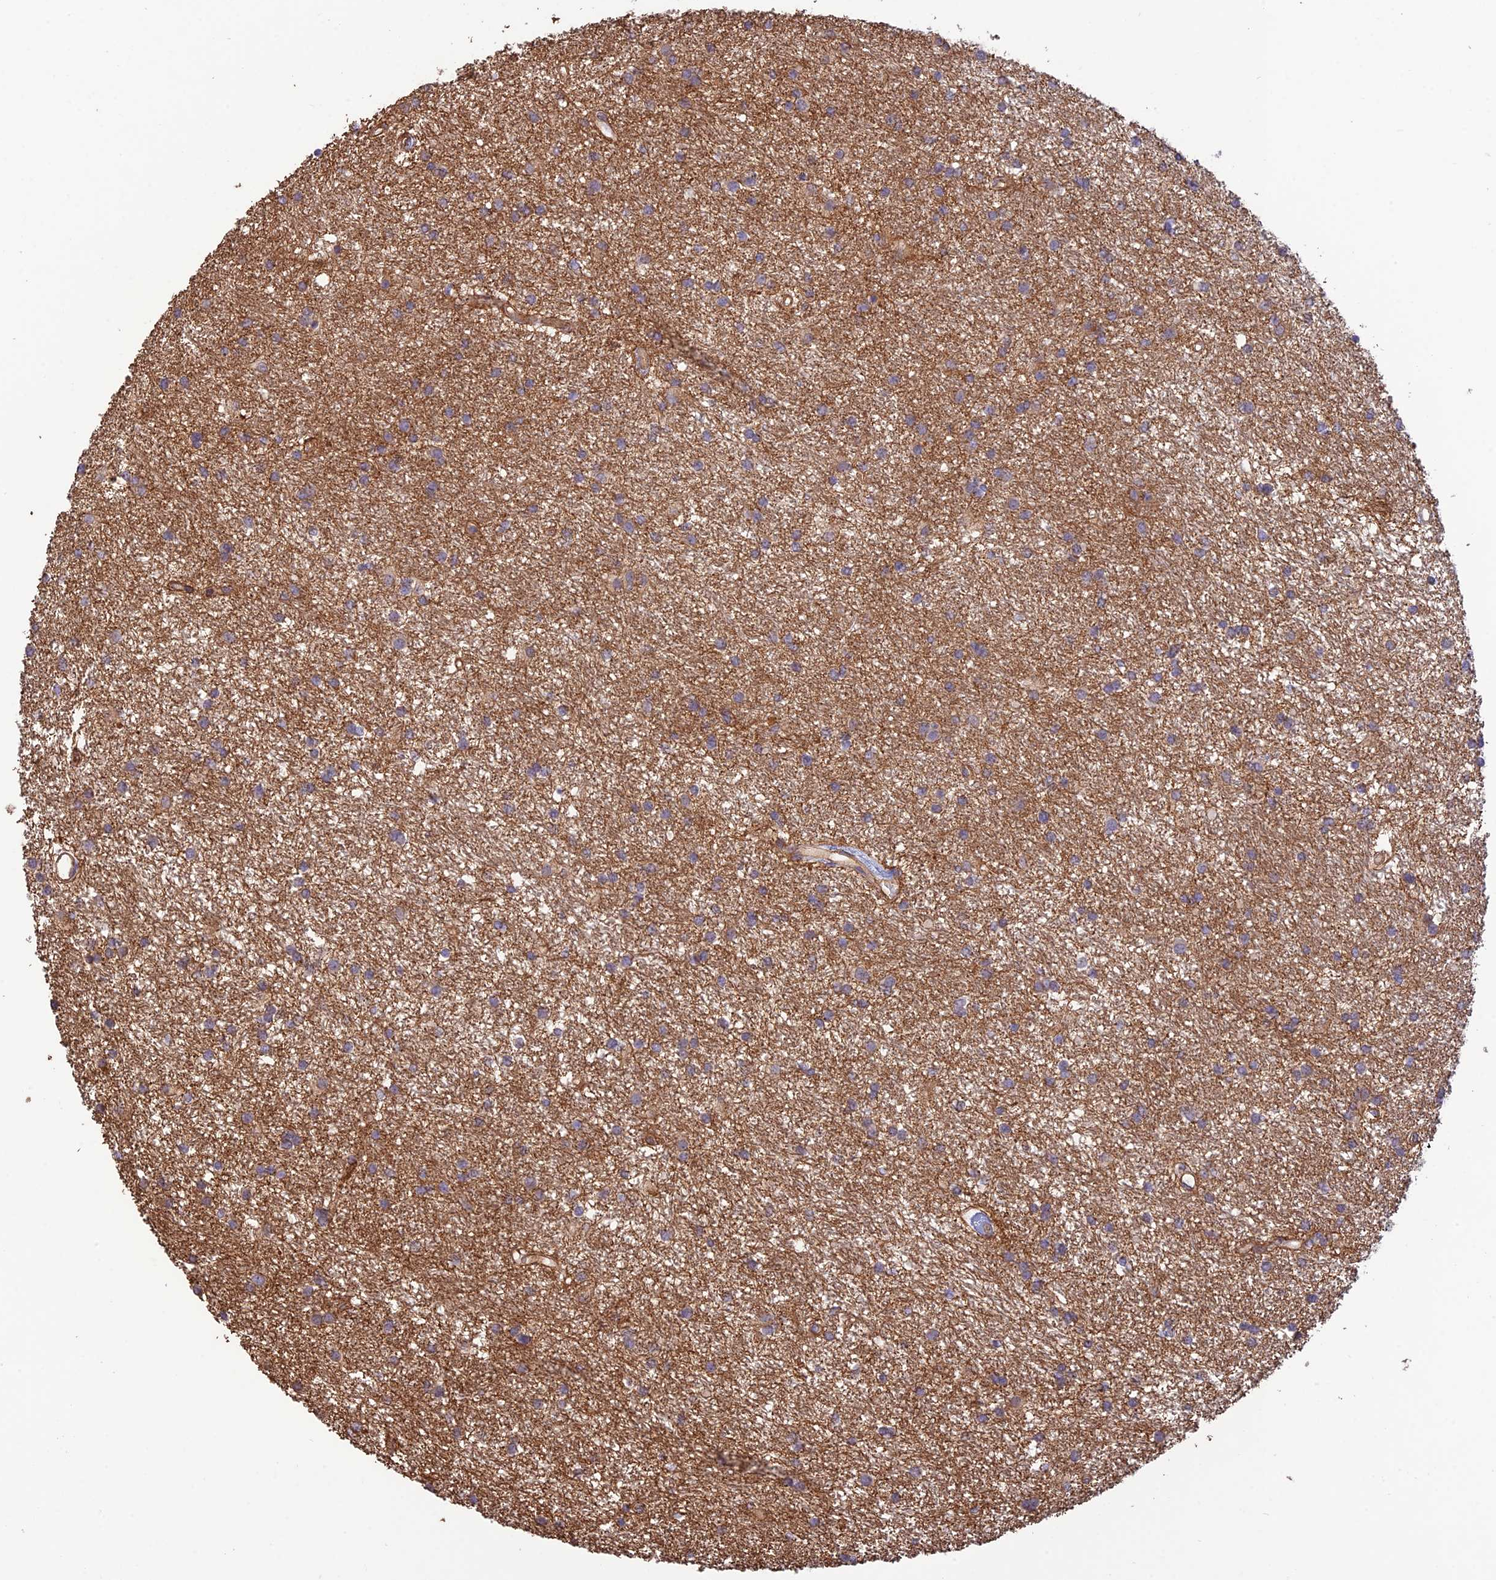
{"staining": {"intensity": "moderate", "quantity": "25%-75%", "location": "cytoplasmic/membranous"}, "tissue": "glioma", "cell_type": "Tumor cells", "image_type": "cancer", "snomed": [{"axis": "morphology", "description": "Glioma, malignant, High grade"}, {"axis": "topography", "description": "Brain"}], "caption": "Malignant glioma (high-grade) was stained to show a protein in brown. There is medium levels of moderate cytoplasmic/membranous expression in approximately 25%-75% of tumor cells.", "gene": "HOMER2", "patient": {"sex": "male", "age": 77}}